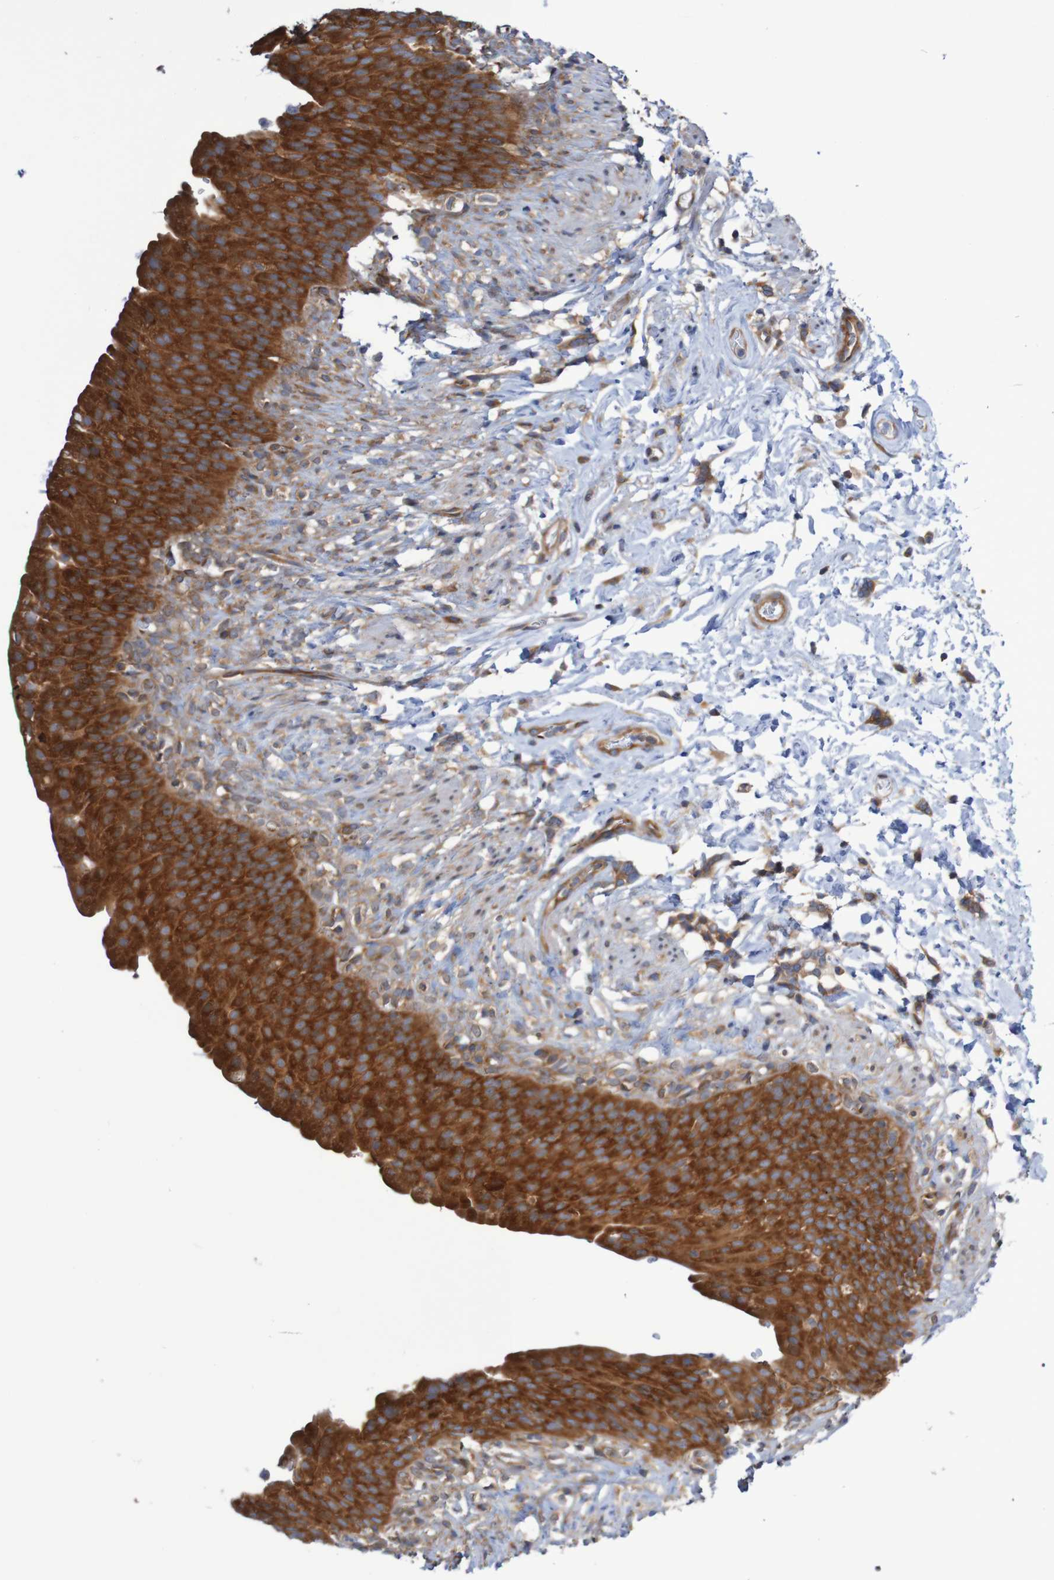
{"staining": {"intensity": "strong", "quantity": ">75%", "location": "cytoplasmic/membranous"}, "tissue": "urinary bladder", "cell_type": "Urothelial cells", "image_type": "normal", "snomed": [{"axis": "morphology", "description": "Normal tissue, NOS"}, {"axis": "topography", "description": "Urinary bladder"}], "caption": "Urinary bladder stained with IHC demonstrates strong cytoplasmic/membranous positivity in about >75% of urothelial cells. The staining was performed using DAB (3,3'-diaminobenzidine), with brown indicating positive protein expression. Nuclei are stained blue with hematoxylin.", "gene": "LRRC47", "patient": {"sex": "female", "age": 79}}